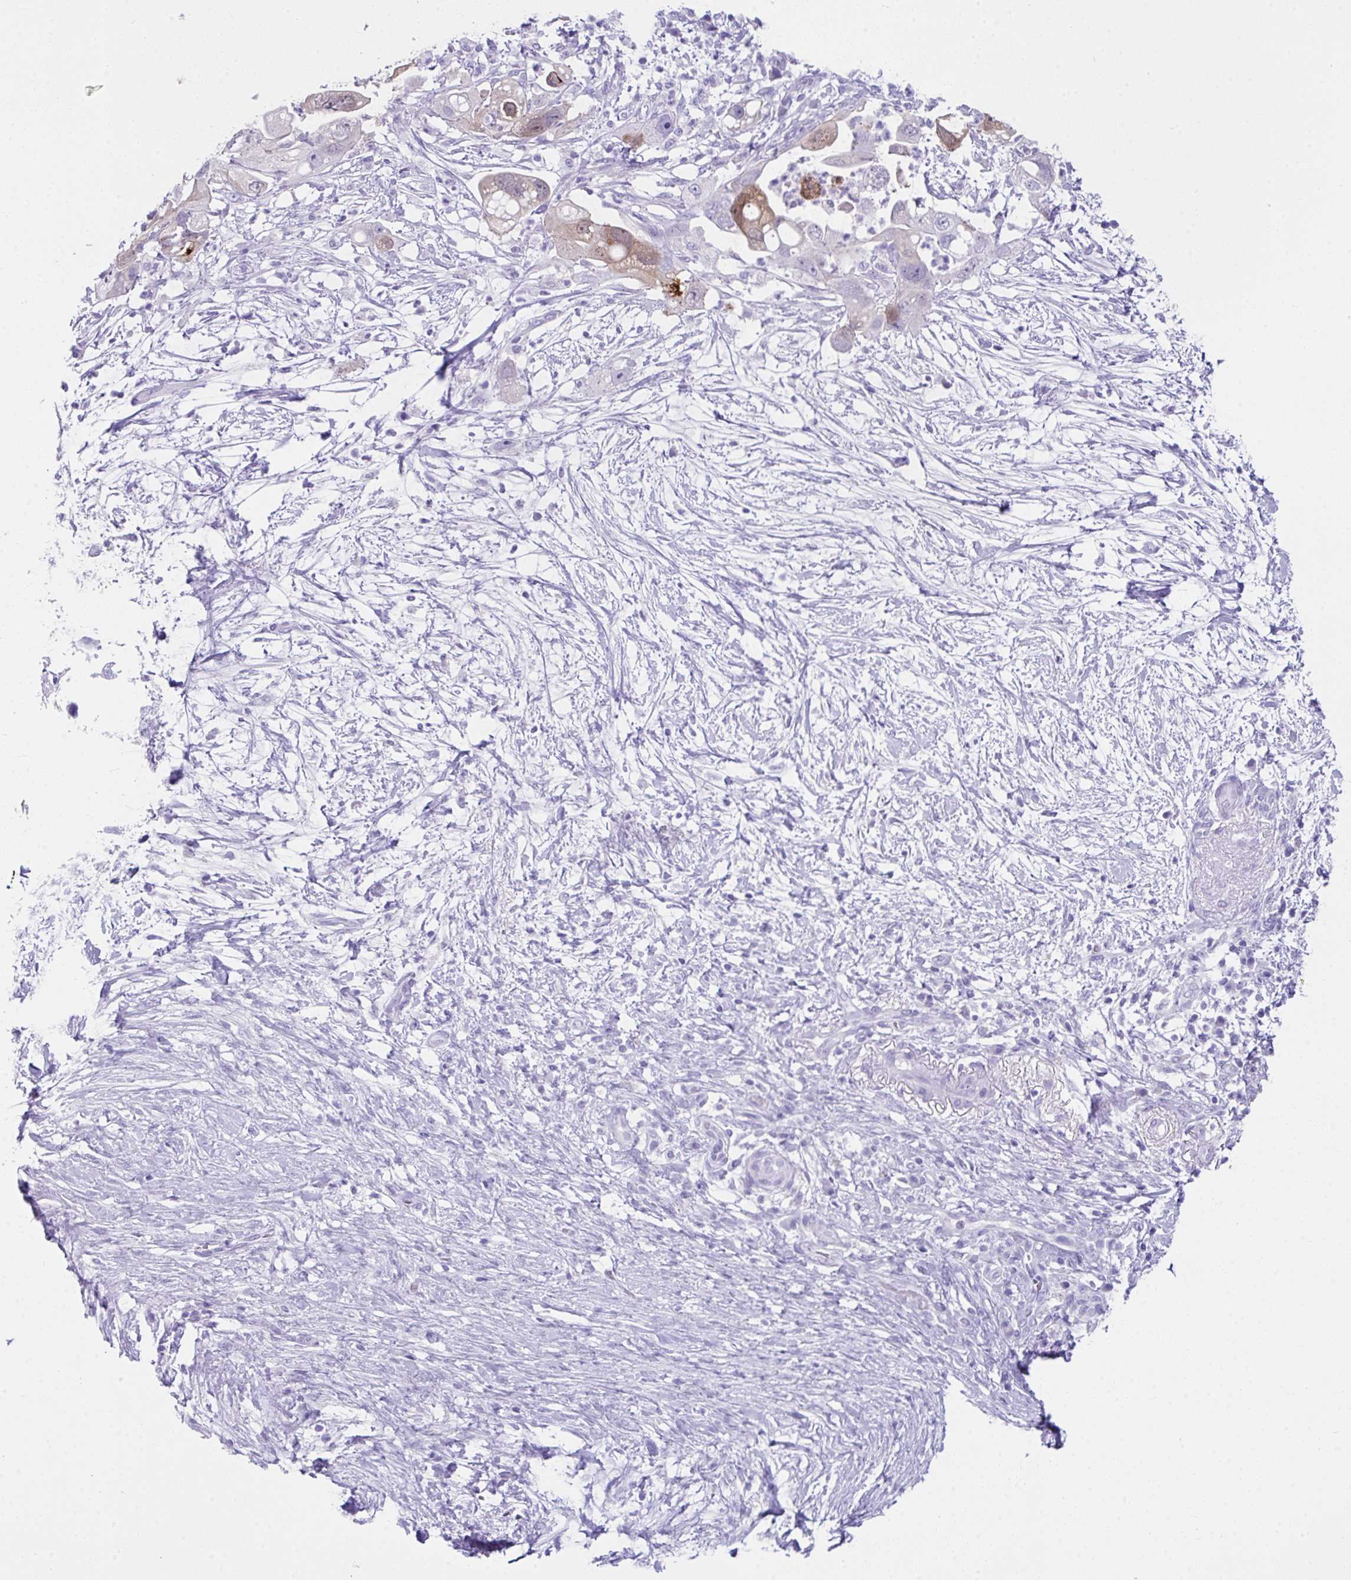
{"staining": {"intensity": "moderate", "quantity": "<25%", "location": "cytoplasmic/membranous"}, "tissue": "pancreatic cancer", "cell_type": "Tumor cells", "image_type": "cancer", "snomed": [{"axis": "morphology", "description": "Adenocarcinoma, NOS"}, {"axis": "topography", "description": "Pancreas"}], "caption": "The image displays immunohistochemical staining of pancreatic cancer (adenocarcinoma). There is moderate cytoplasmic/membranous positivity is present in approximately <25% of tumor cells. The staining was performed using DAB to visualize the protein expression in brown, while the nuclei were stained in blue with hematoxylin (Magnification: 20x).", "gene": "LGALS4", "patient": {"sex": "female", "age": 72}}